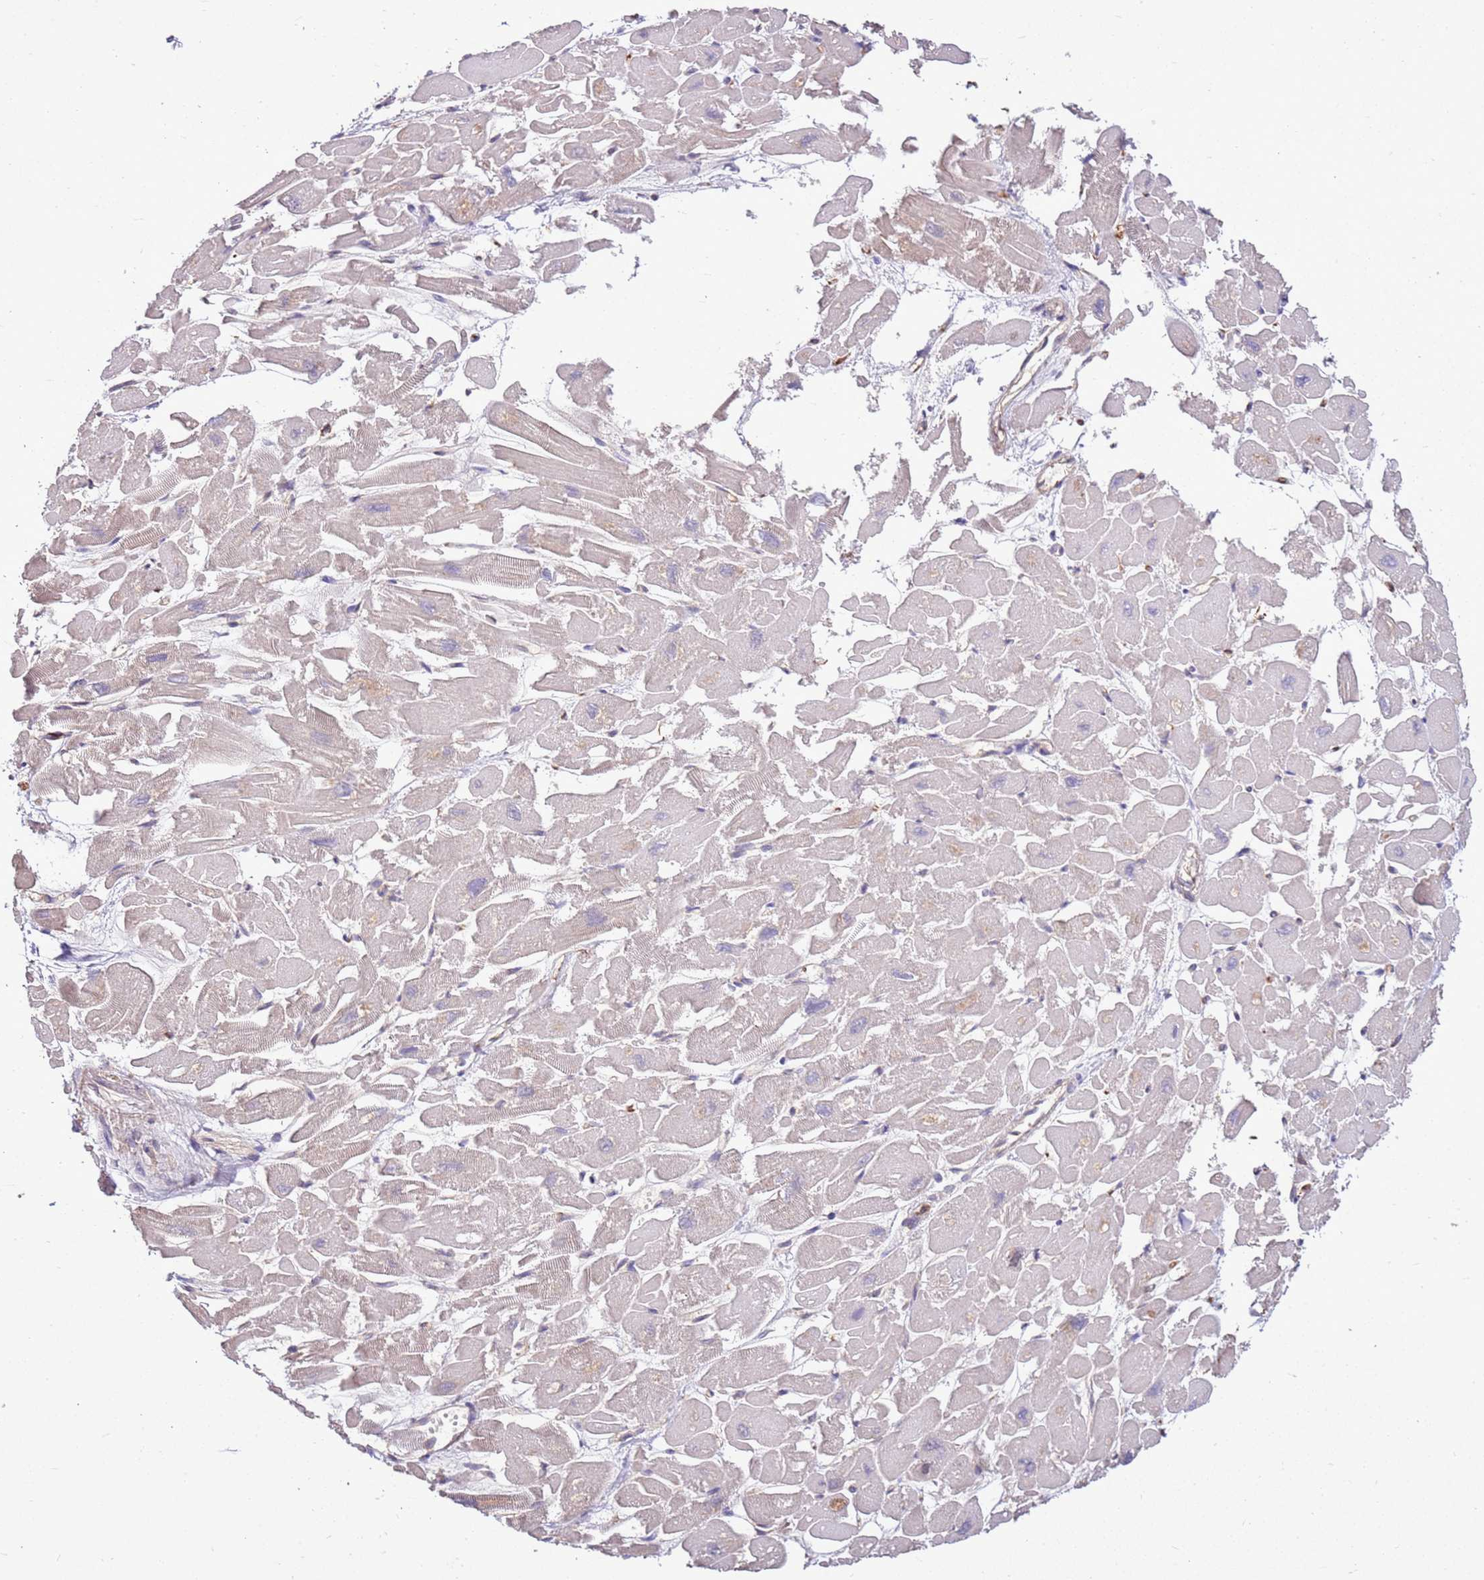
{"staining": {"intensity": "weak", "quantity": "25%-75%", "location": "cytoplasmic/membranous"}, "tissue": "heart muscle", "cell_type": "Cardiomyocytes", "image_type": "normal", "snomed": [{"axis": "morphology", "description": "Normal tissue, NOS"}, {"axis": "topography", "description": "Heart"}], "caption": "Benign heart muscle displays weak cytoplasmic/membranous staining in about 25%-75% of cardiomyocytes, visualized by immunohistochemistry.", "gene": "BBS5", "patient": {"sex": "male", "age": 54}}